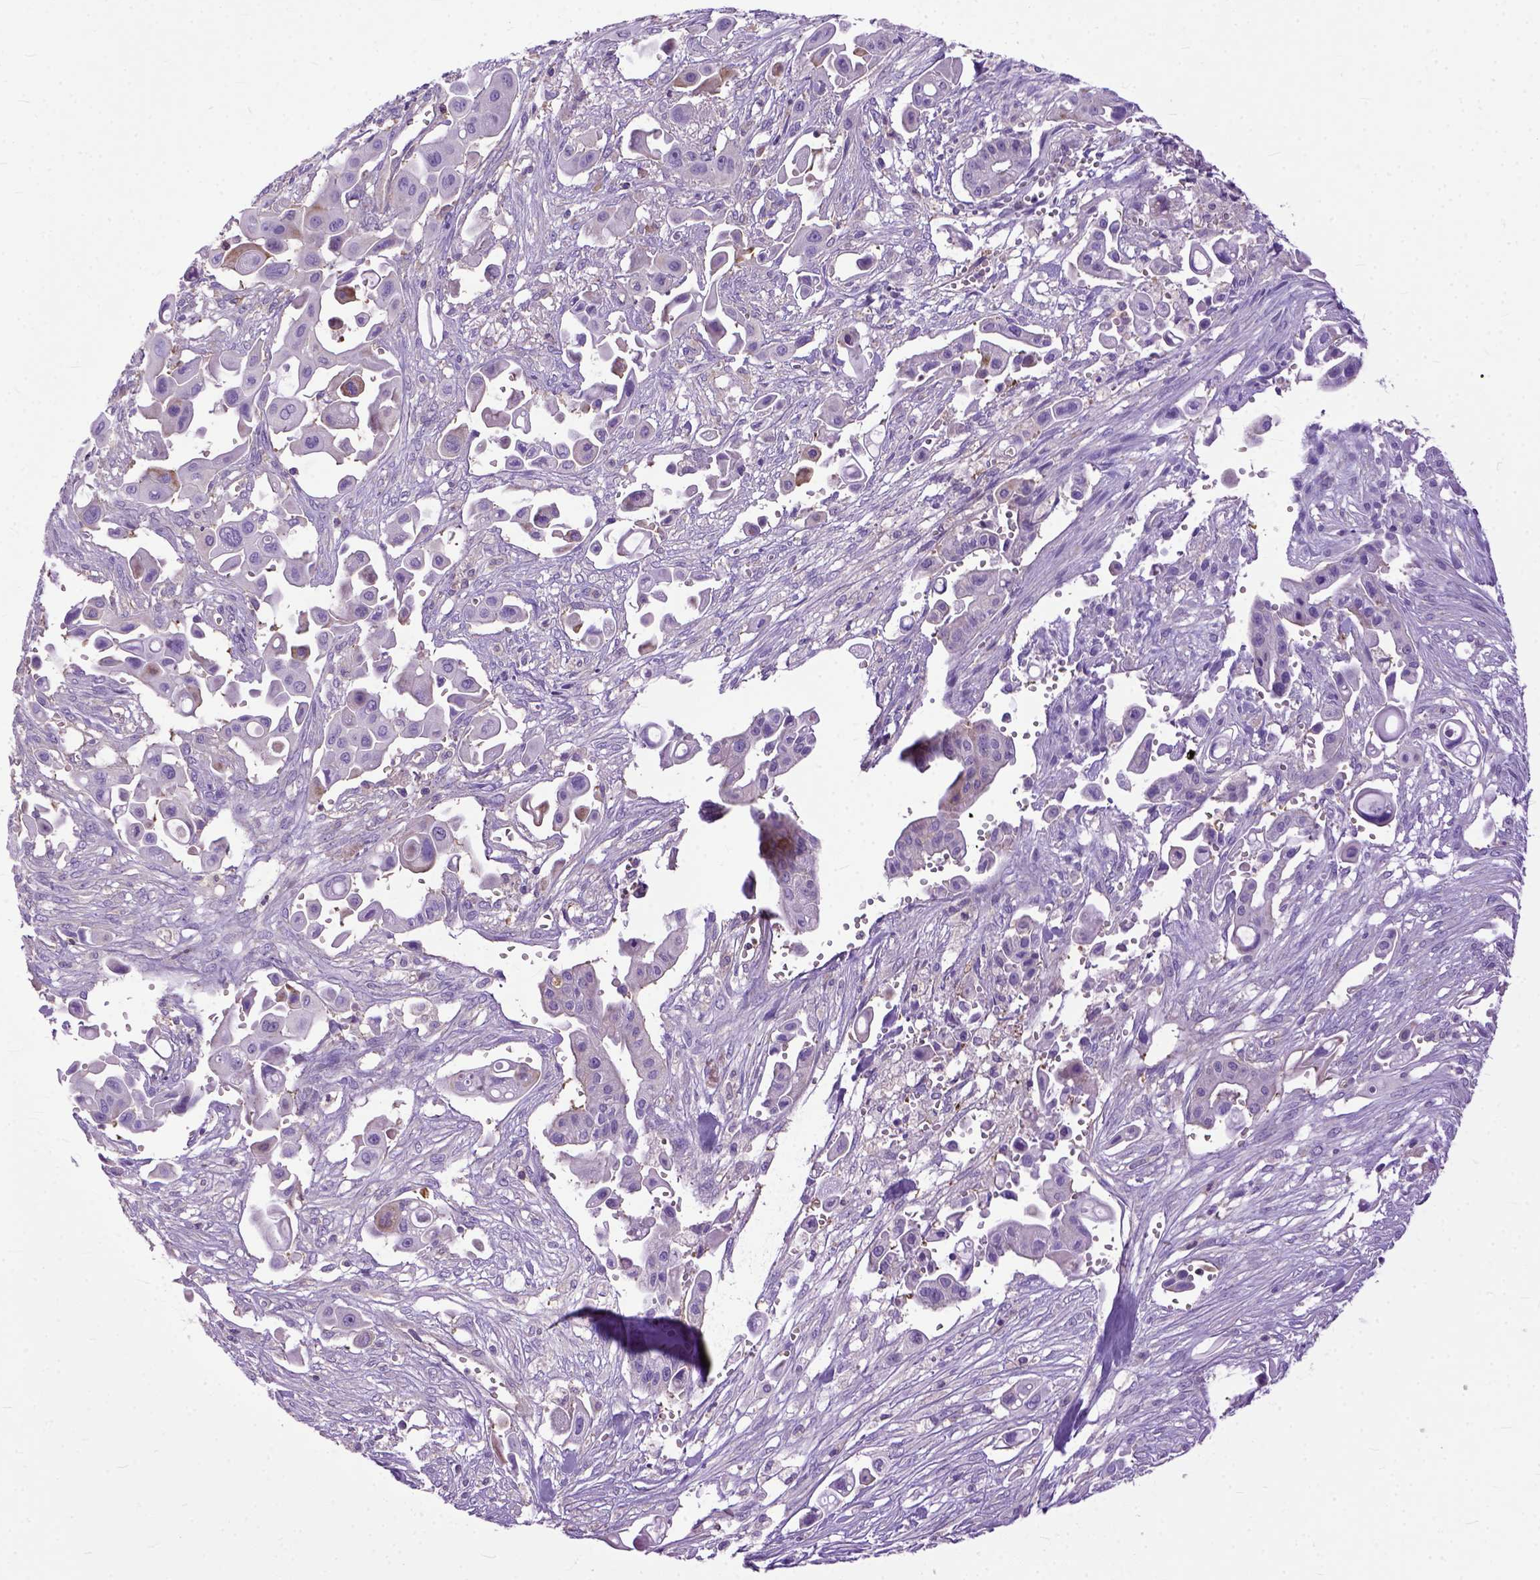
{"staining": {"intensity": "negative", "quantity": "none", "location": "none"}, "tissue": "pancreatic cancer", "cell_type": "Tumor cells", "image_type": "cancer", "snomed": [{"axis": "morphology", "description": "Adenocarcinoma, NOS"}, {"axis": "topography", "description": "Pancreas"}], "caption": "Immunohistochemistry photomicrograph of neoplastic tissue: human pancreatic cancer (adenocarcinoma) stained with DAB (3,3'-diaminobenzidine) exhibits no significant protein expression in tumor cells. (Stains: DAB immunohistochemistry (IHC) with hematoxylin counter stain, Microscopy: brightfield microscopy at high magnification).", "gene": "NAMPT", "patient": {"sex": "male", "age": 50}}